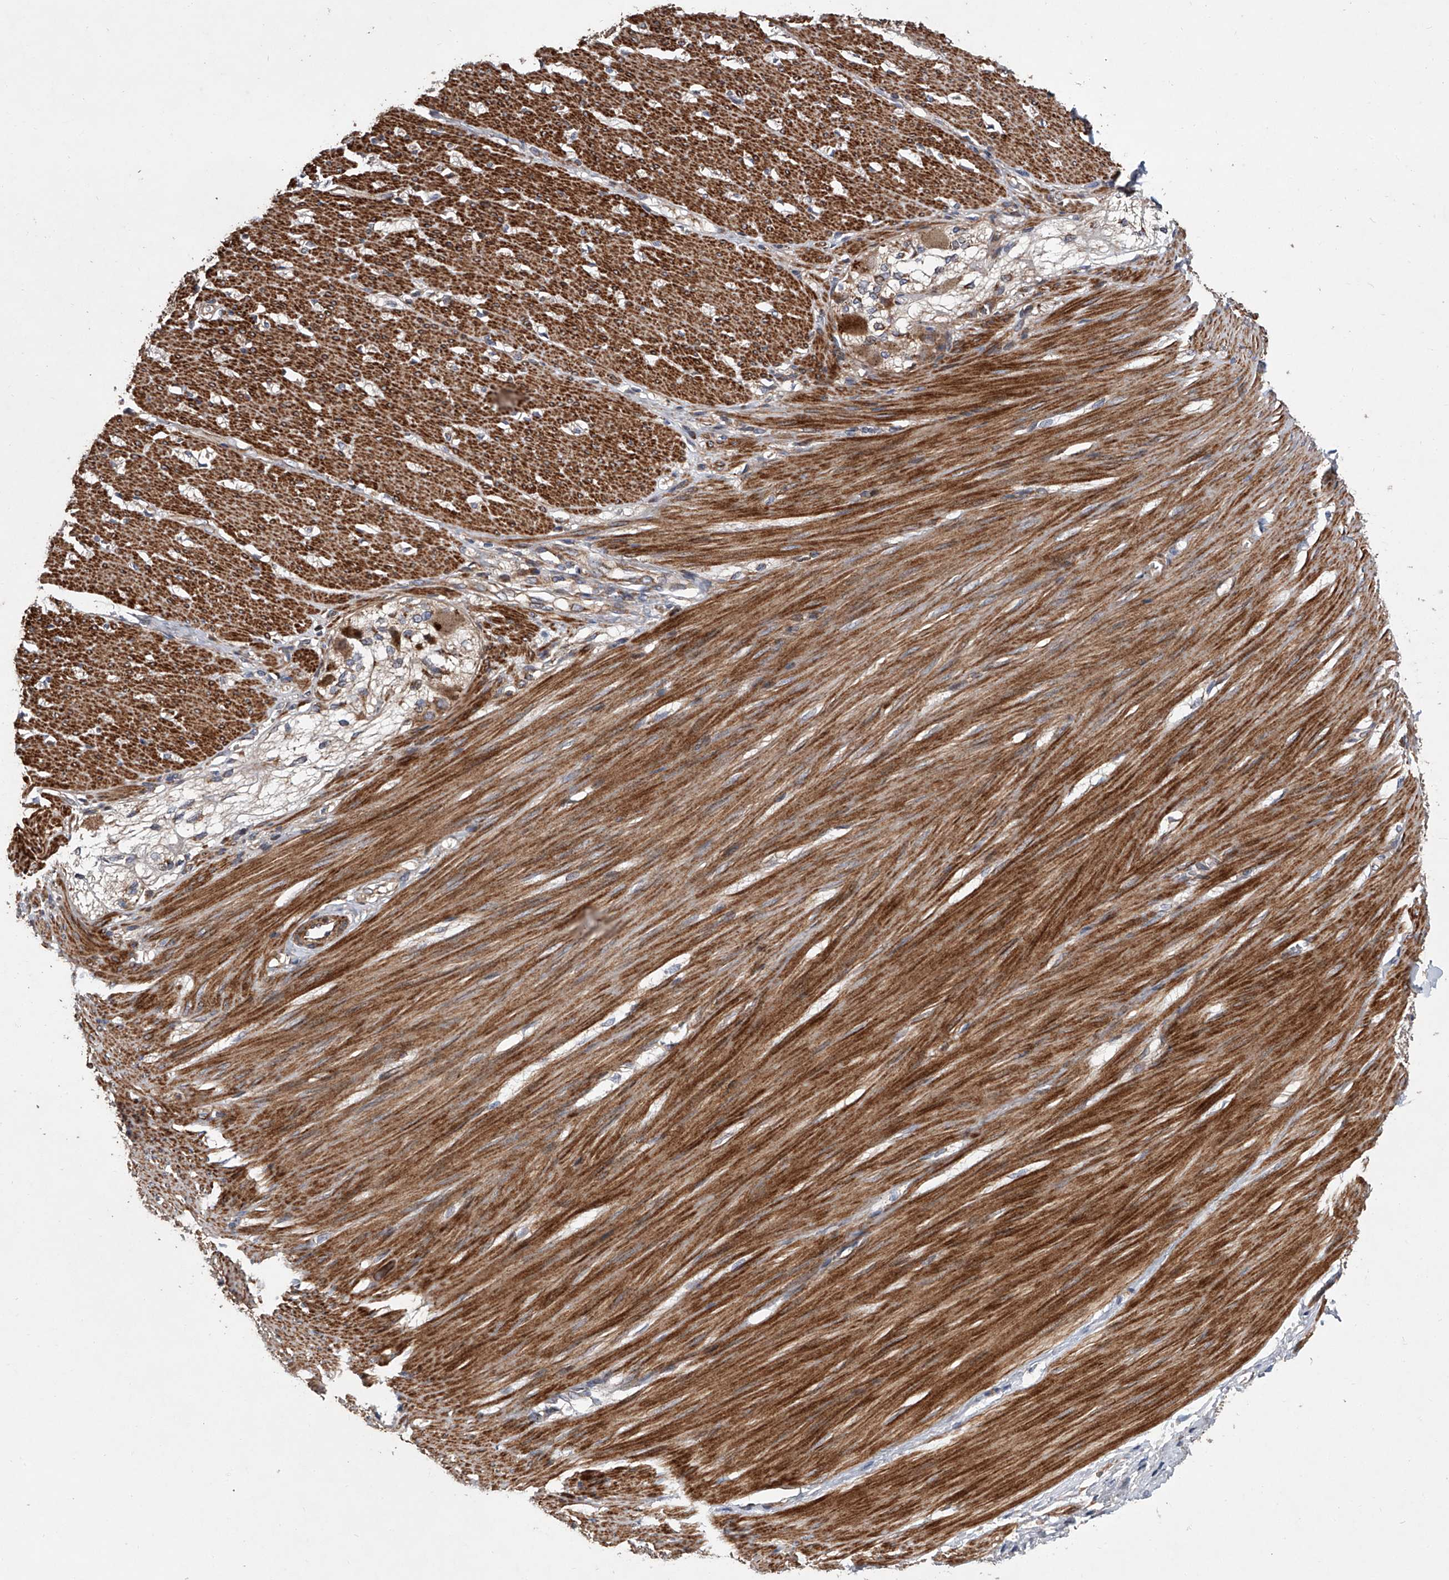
{"staining": {"intensity": "strong", "quantity": ">75%", "location": "cytoplasmic/membranous"}, "tissue": "smooth muscle", "cell_type": "Smooth muscle cells", "image_type": "normal", "snomed": [{"axis": "morphology", "description": "Normal tissue, NOS"}, {"axis": "morphology", "description": "Adenocarcinoma, NOS"}, {"axis": "topography", "description": "Colon"}, {"axis": "topography", "description": "Peripheral nerve tissue"}], "caption": "Normal smooth muscle reveals strong cytoplasmic/membranous expression in approximately >75% of smooth muscle cells.", "gene": "USP47", "patient": {"sex": "male", "age": 14}}